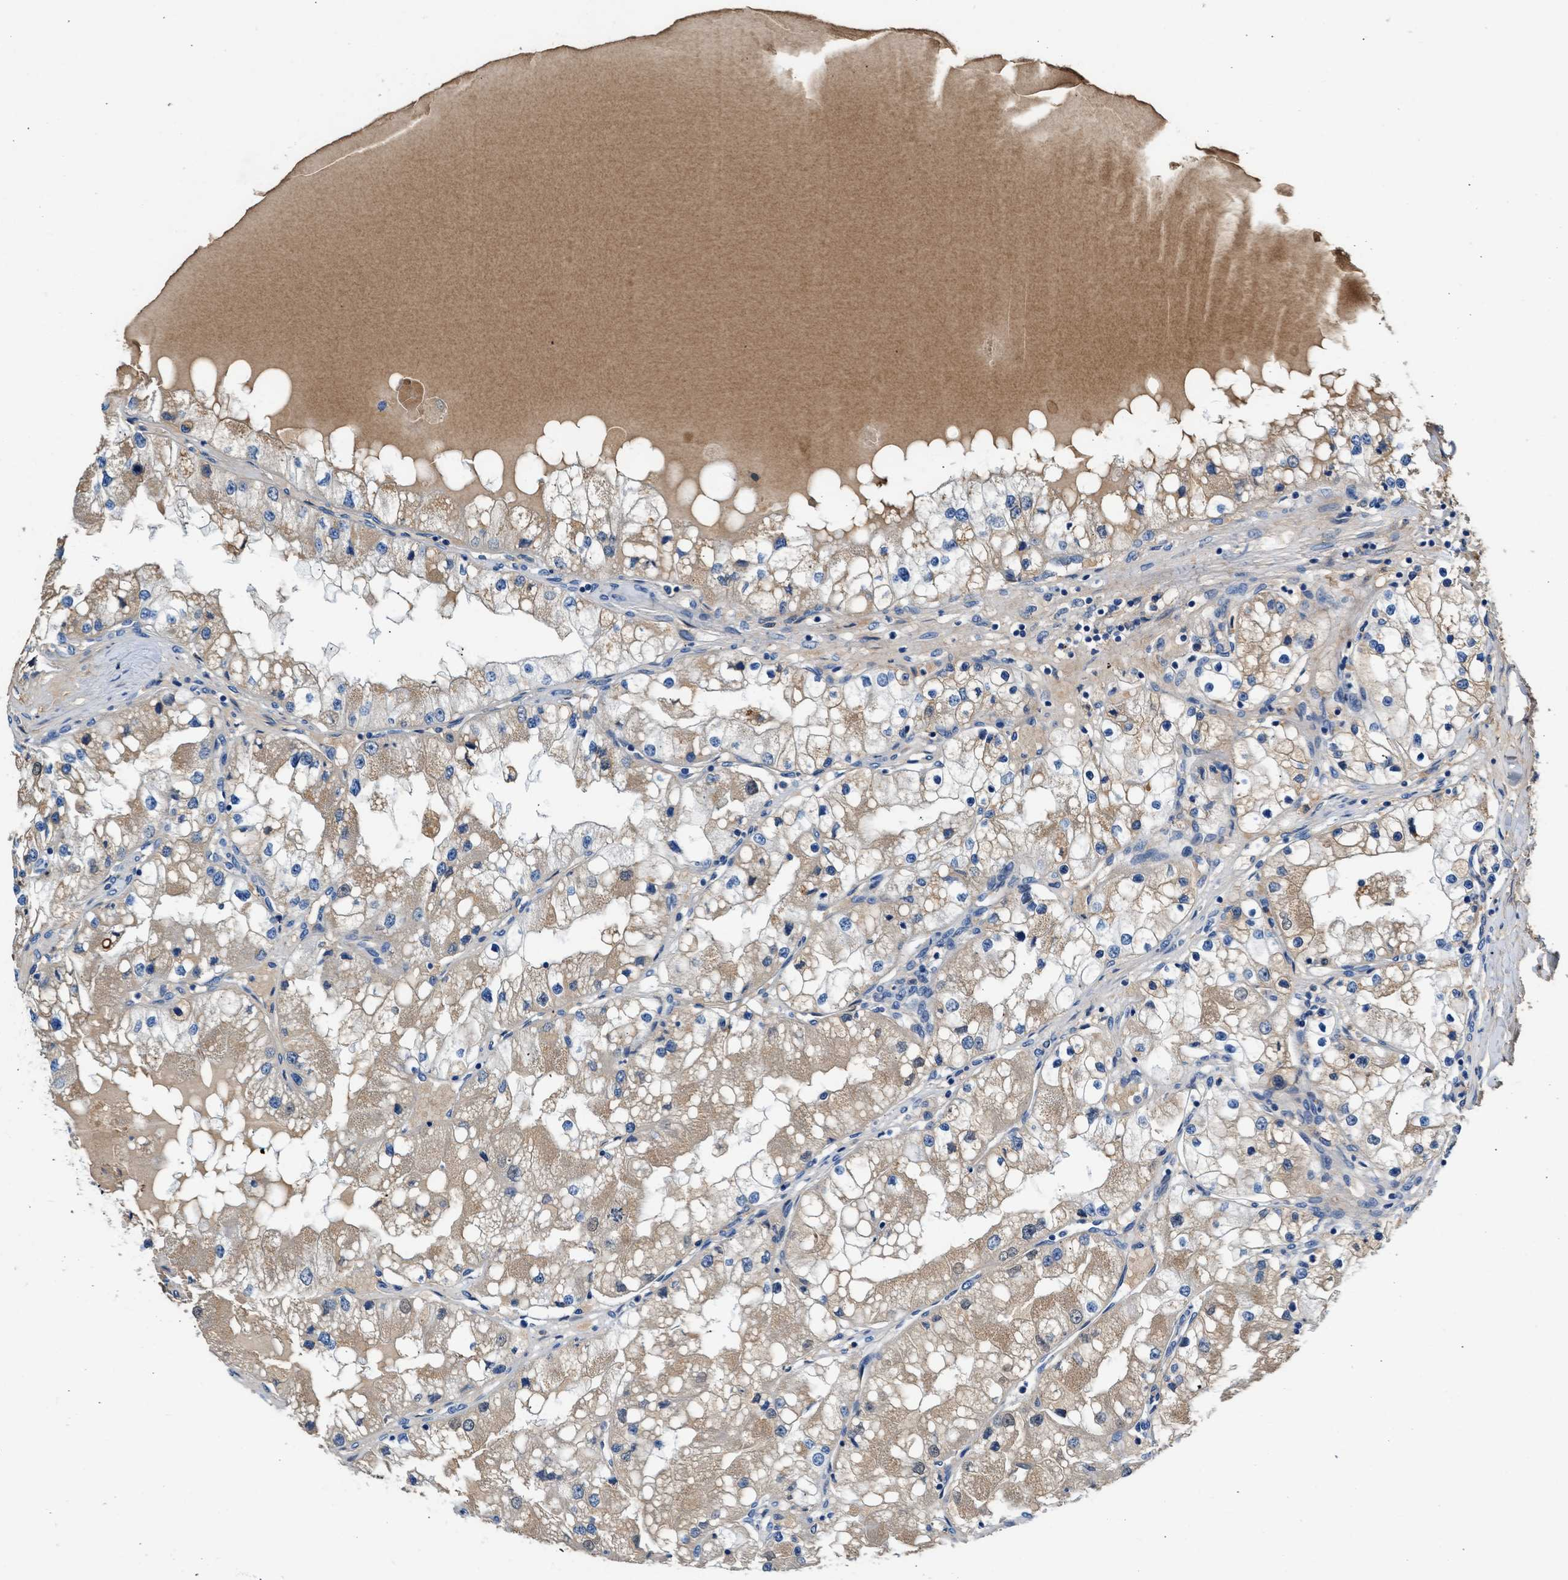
{"staining": {"intensity": "weak", "quantity": "<25%", "location": "cytoplasmic/membranous"}, "tissue": "renal cancer", "cell_type": "Tumor cells", "image_type": "cancer", "snomed": [{"axis": "morphology", "description": "Adenocarcinoma, NOS"}, {"axis": "topography", "description": "Kidney"}], "caption": "The histopathology image reveals no significant positivity in tumor cells of renal cancer (adenocarcinoma). (DAB (3,3'-diaminobenzidine) IHC visualized using brightfield microscopy, high magnification).", "gene": "RWDD2B", "patient": {"sex": "male", "age": 68}}